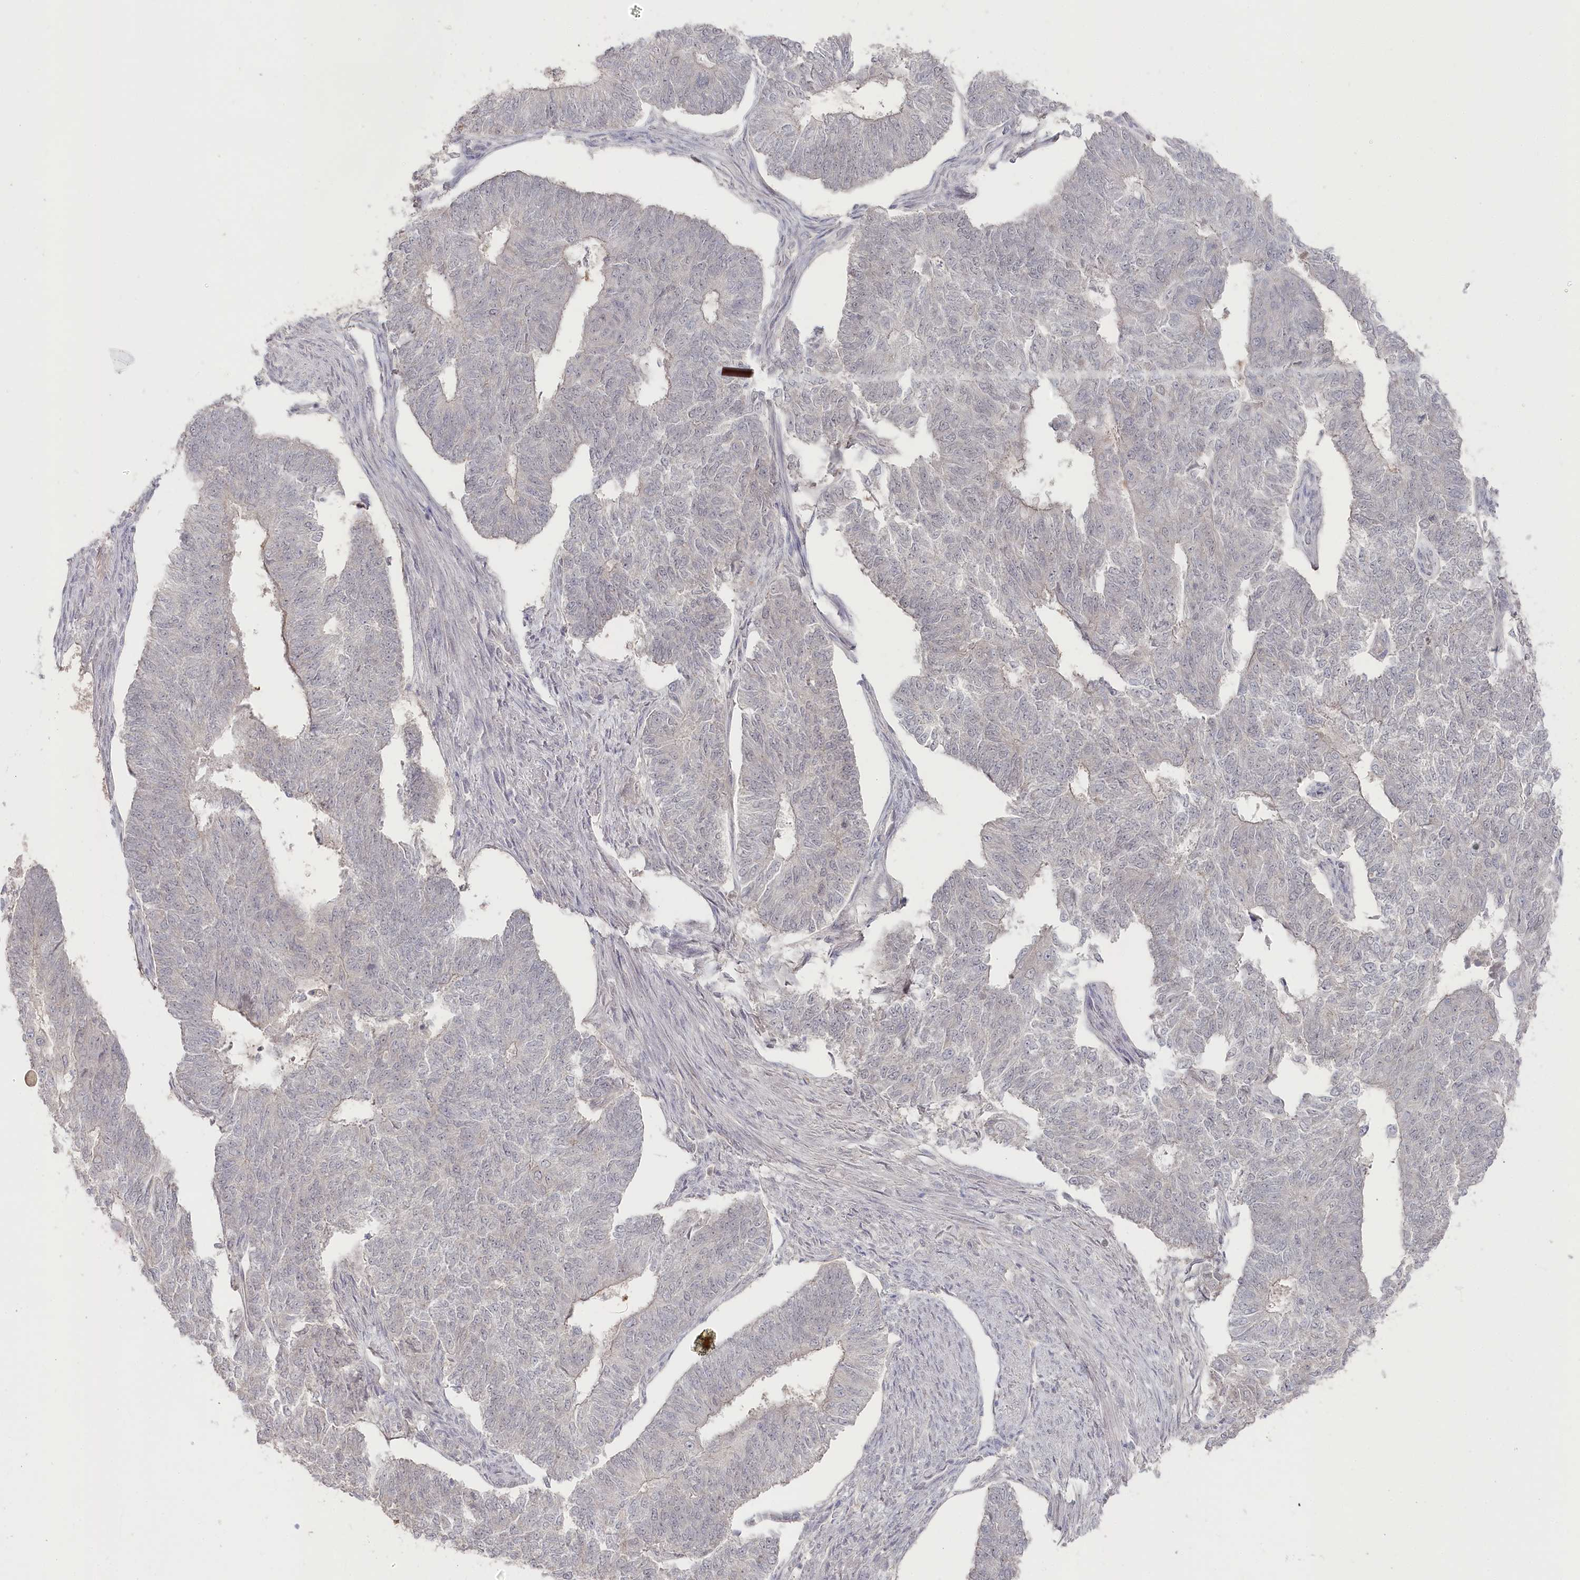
{"staining": {"intensity": "negative", "quantity": "none", "location": "none"}, "tissue": "endometrial cancer", "cell_type": "Tumor cells", "image_type": "cancer", "snomed": [{"axis": "morphology", "description": "Adenocarcinoma, NOS"}, {"axis": "topography", "description": "Endometrium"}], "caption": "Endometrial cancer stained for a protein using IHC displays no positivity tumor cells.", "gene": "TGFBRAP1", "patient": {"sex": "female", "age": 32}}